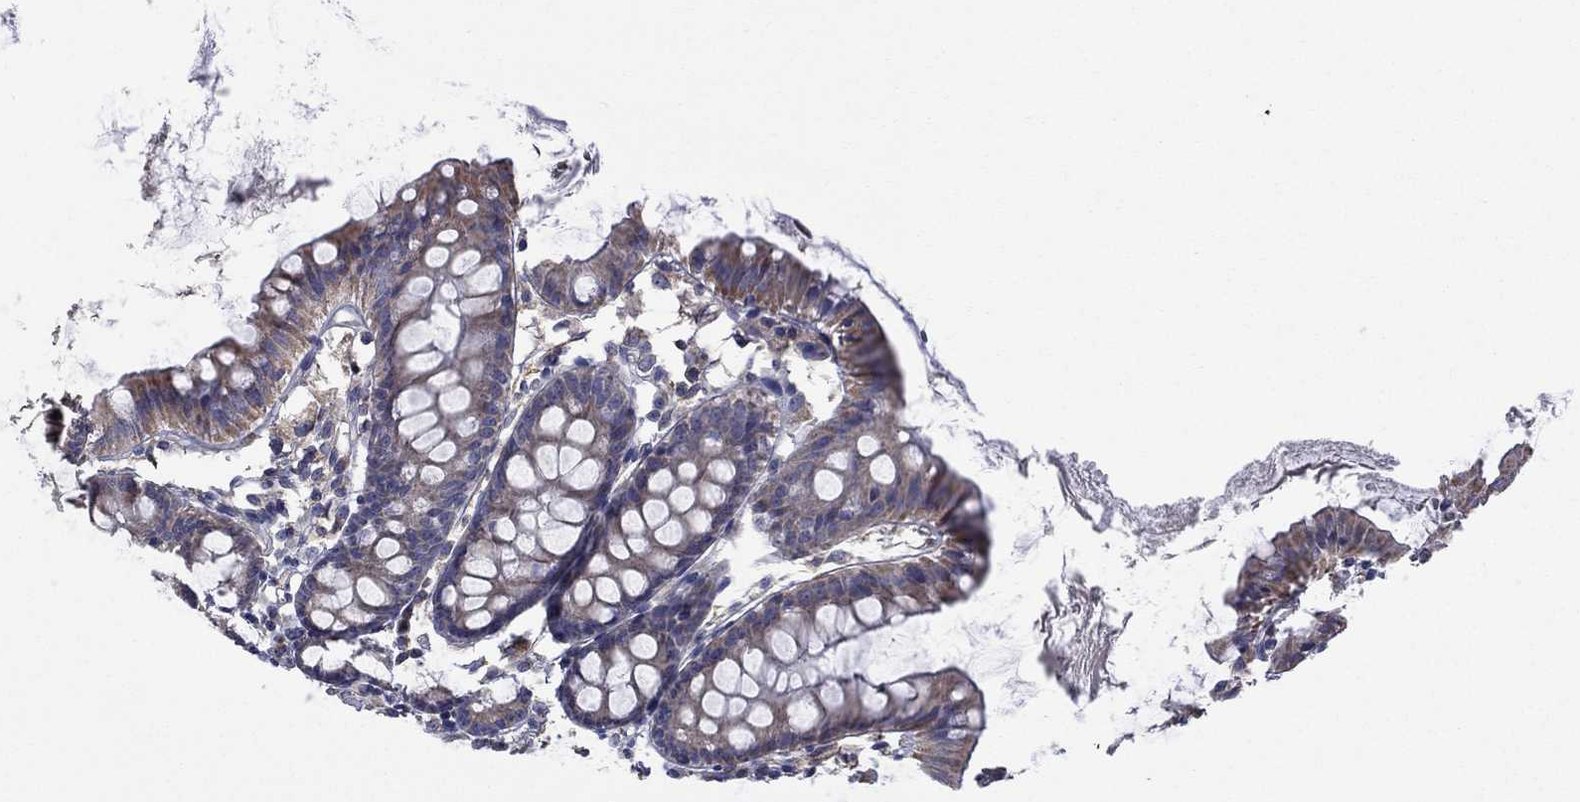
{"staining": {"intensity": "weak", "quantity": "25%-75%", "location": "cytoplasmic/membranous"}, "tissue": "colon", "cell_type": "Endothelial cells", "image_type": "normal", "snomed": [{"axis": "morphology", "description": "Normal tissue, NOS"}, {"axis": "topography", "description": "Colon"}], "caption": "About 25%-75% of endothelial cells in benign colon demonstrate weak cytoplasmic/membranous protein expression as visualized by brown immunohistochemical staining.", "gene": "CAMKK2", "patient": {"sex": "female", "age": 84}}